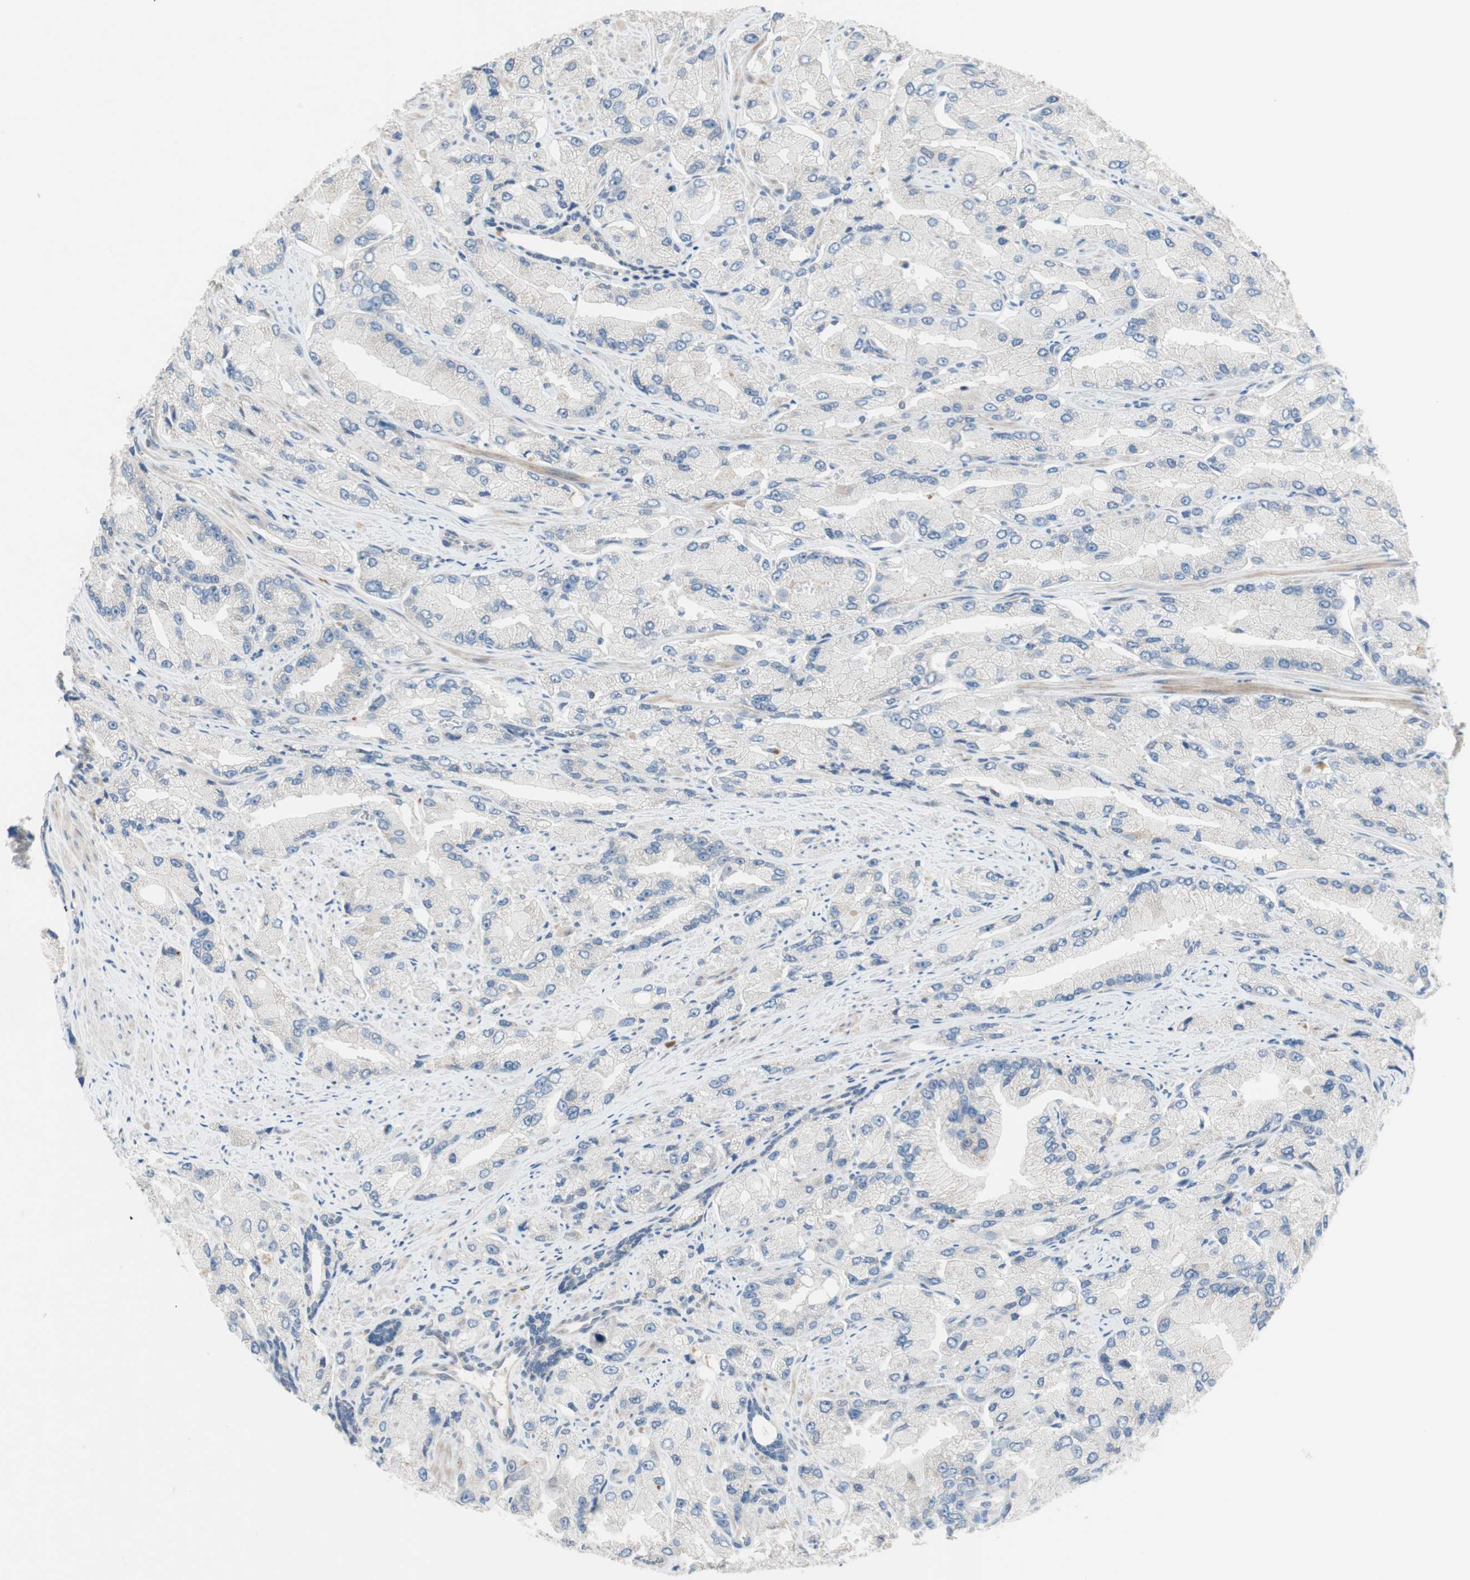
{"staining": {"intensity": "negative", "quantity": "none", "location": "none"}, "tissue": "prostate cancer", "cell_type": "Tumor cells", "image_type": "cancer", "snomed": [{"axis": "morphology", "description": "Adenocarcinoma, High grade"}, {"axis": "topography", "description": "Prostate"}], "caption": "An IHC image of prostate cancer is shown. There is no staining in tumor cells of prostate cancer. (DAB IHC with hematoxylin counter stain).", "gene": "PDZK1", "patient": {"sex": "male", "age": 58}}